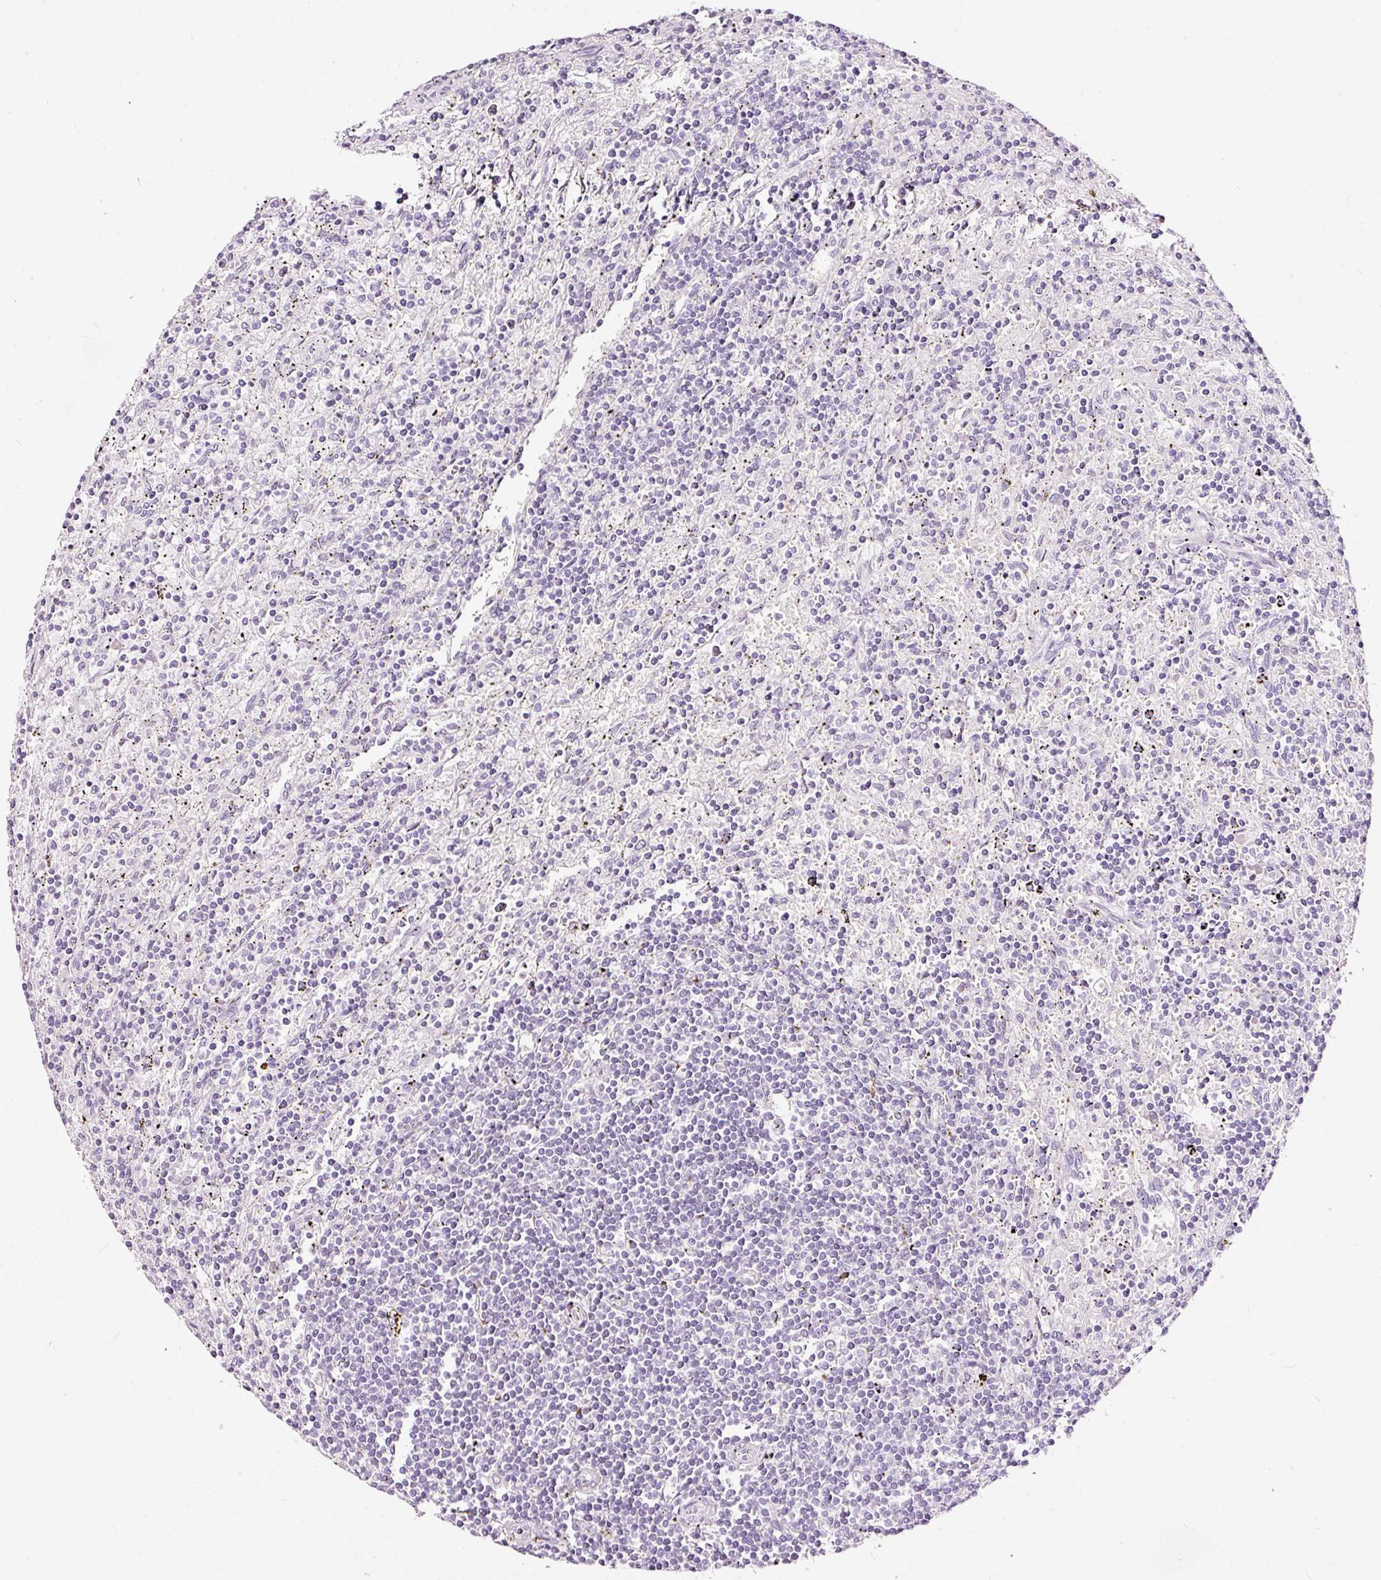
{"staining": {"intensity": "negative", "quantity": "none", "location": "none"}, "tissue": "lymphoma", "cell_type": "Tumor cells", "image_type": "cancer", "snomed": [{"axis": "morphology", "description": "Malignant lymphoma, non-Hodgkin's type, Low grade"}, {"axis": "topography", "description": "Spleen"}], "caption": "Lymphoma was stained to show a protein in brown. There is no significant positivity in tumor cells. The staining was performed using DAB to visualize the protein expression in brown, while the nuclei were stained in blue with hematoxylin (Magnification: 20x).", "gene": "LAMP3", "patient": {"sex": "male", "age": 76}}